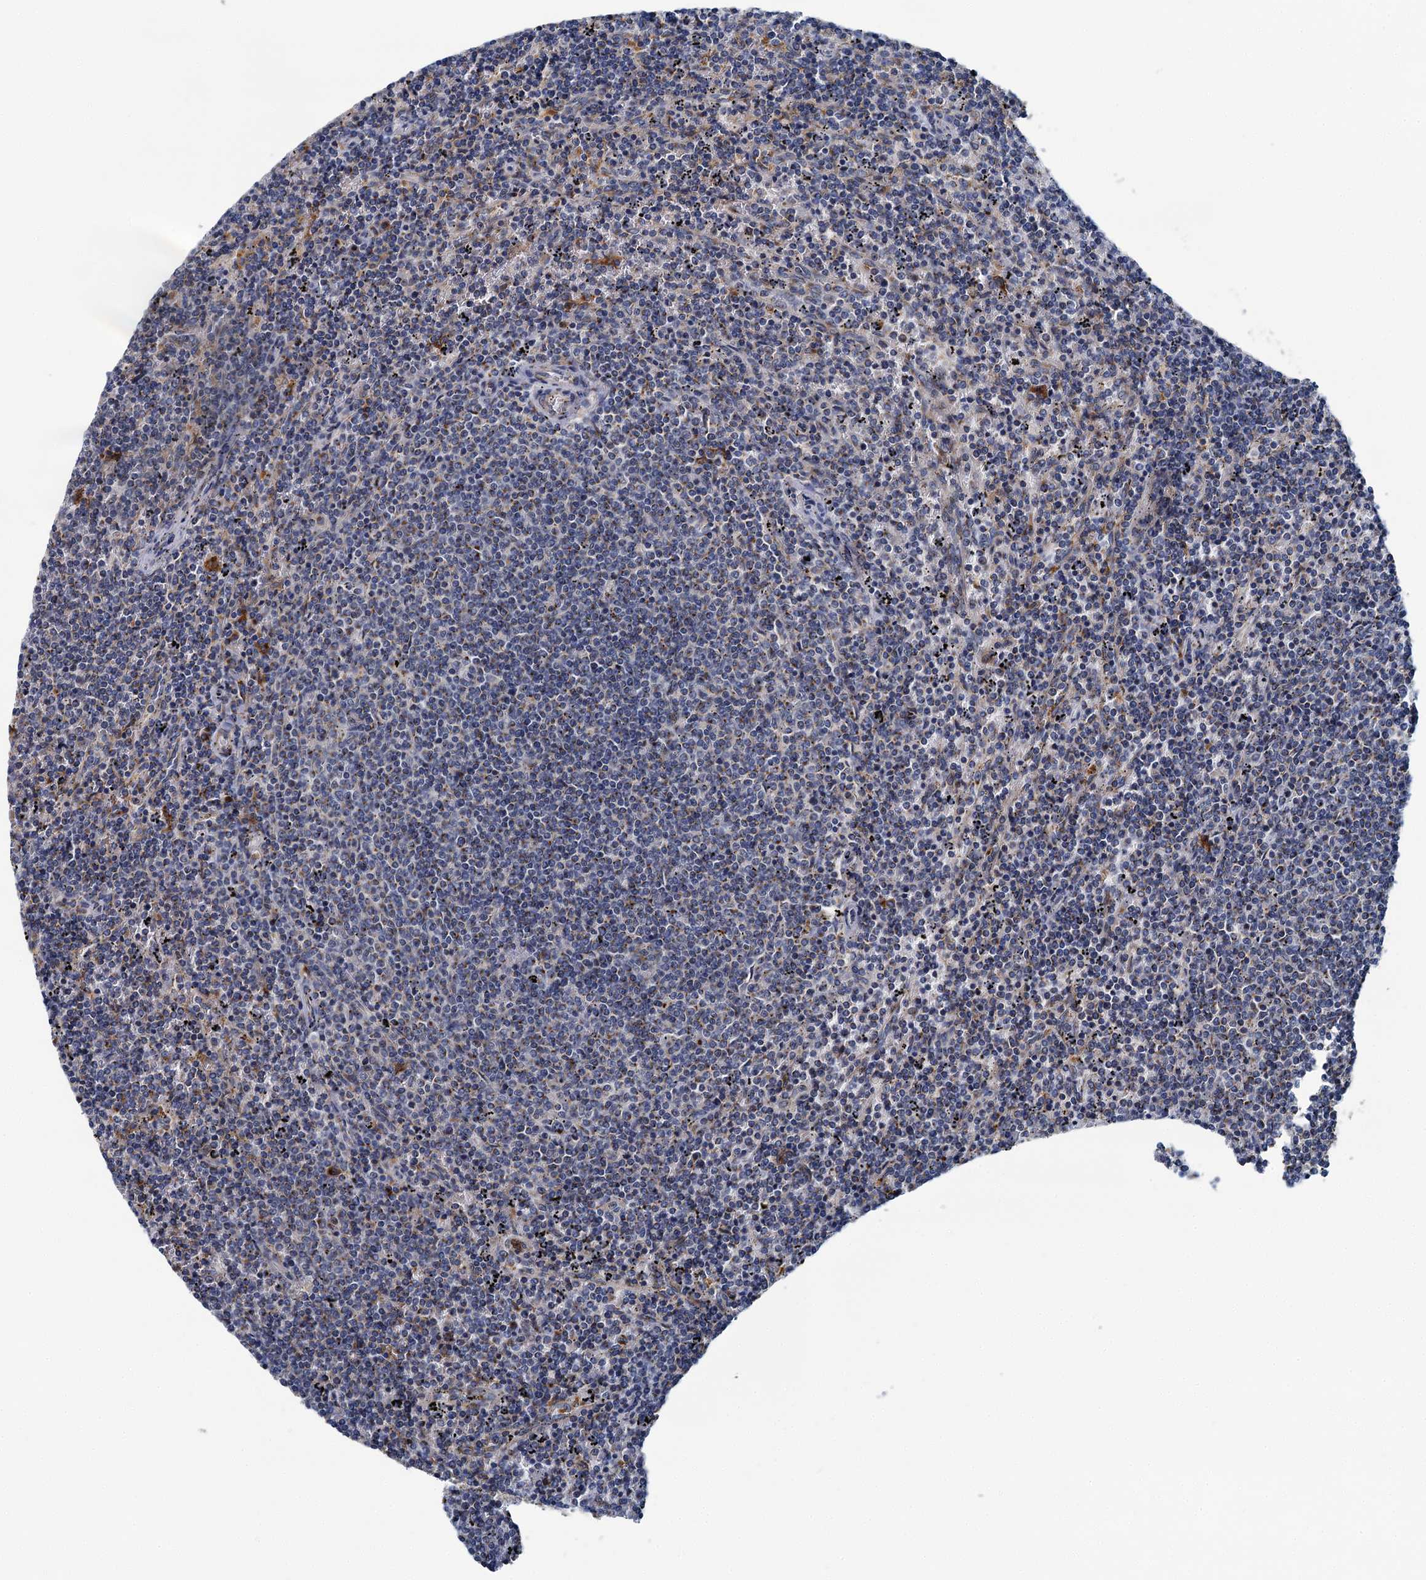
{"staining": {"intensity": "negative", "quantity": "none", "location": "none"}, "tissue": "lymphoma", "cell_type": "Tumor cells", "image_type": "cancer", "snomed": [{"axis": "morphology", "description": "Malignant lymphoma, non-Hodgkin's type, Low grade"}, {"axis": "topography", "description": "Spleen"}], "caption": "Image shows no significant protein expression in tumor cells of lymphoma.", "gene": "BET1L", "patient": {"sex": "female", "age": 50}}